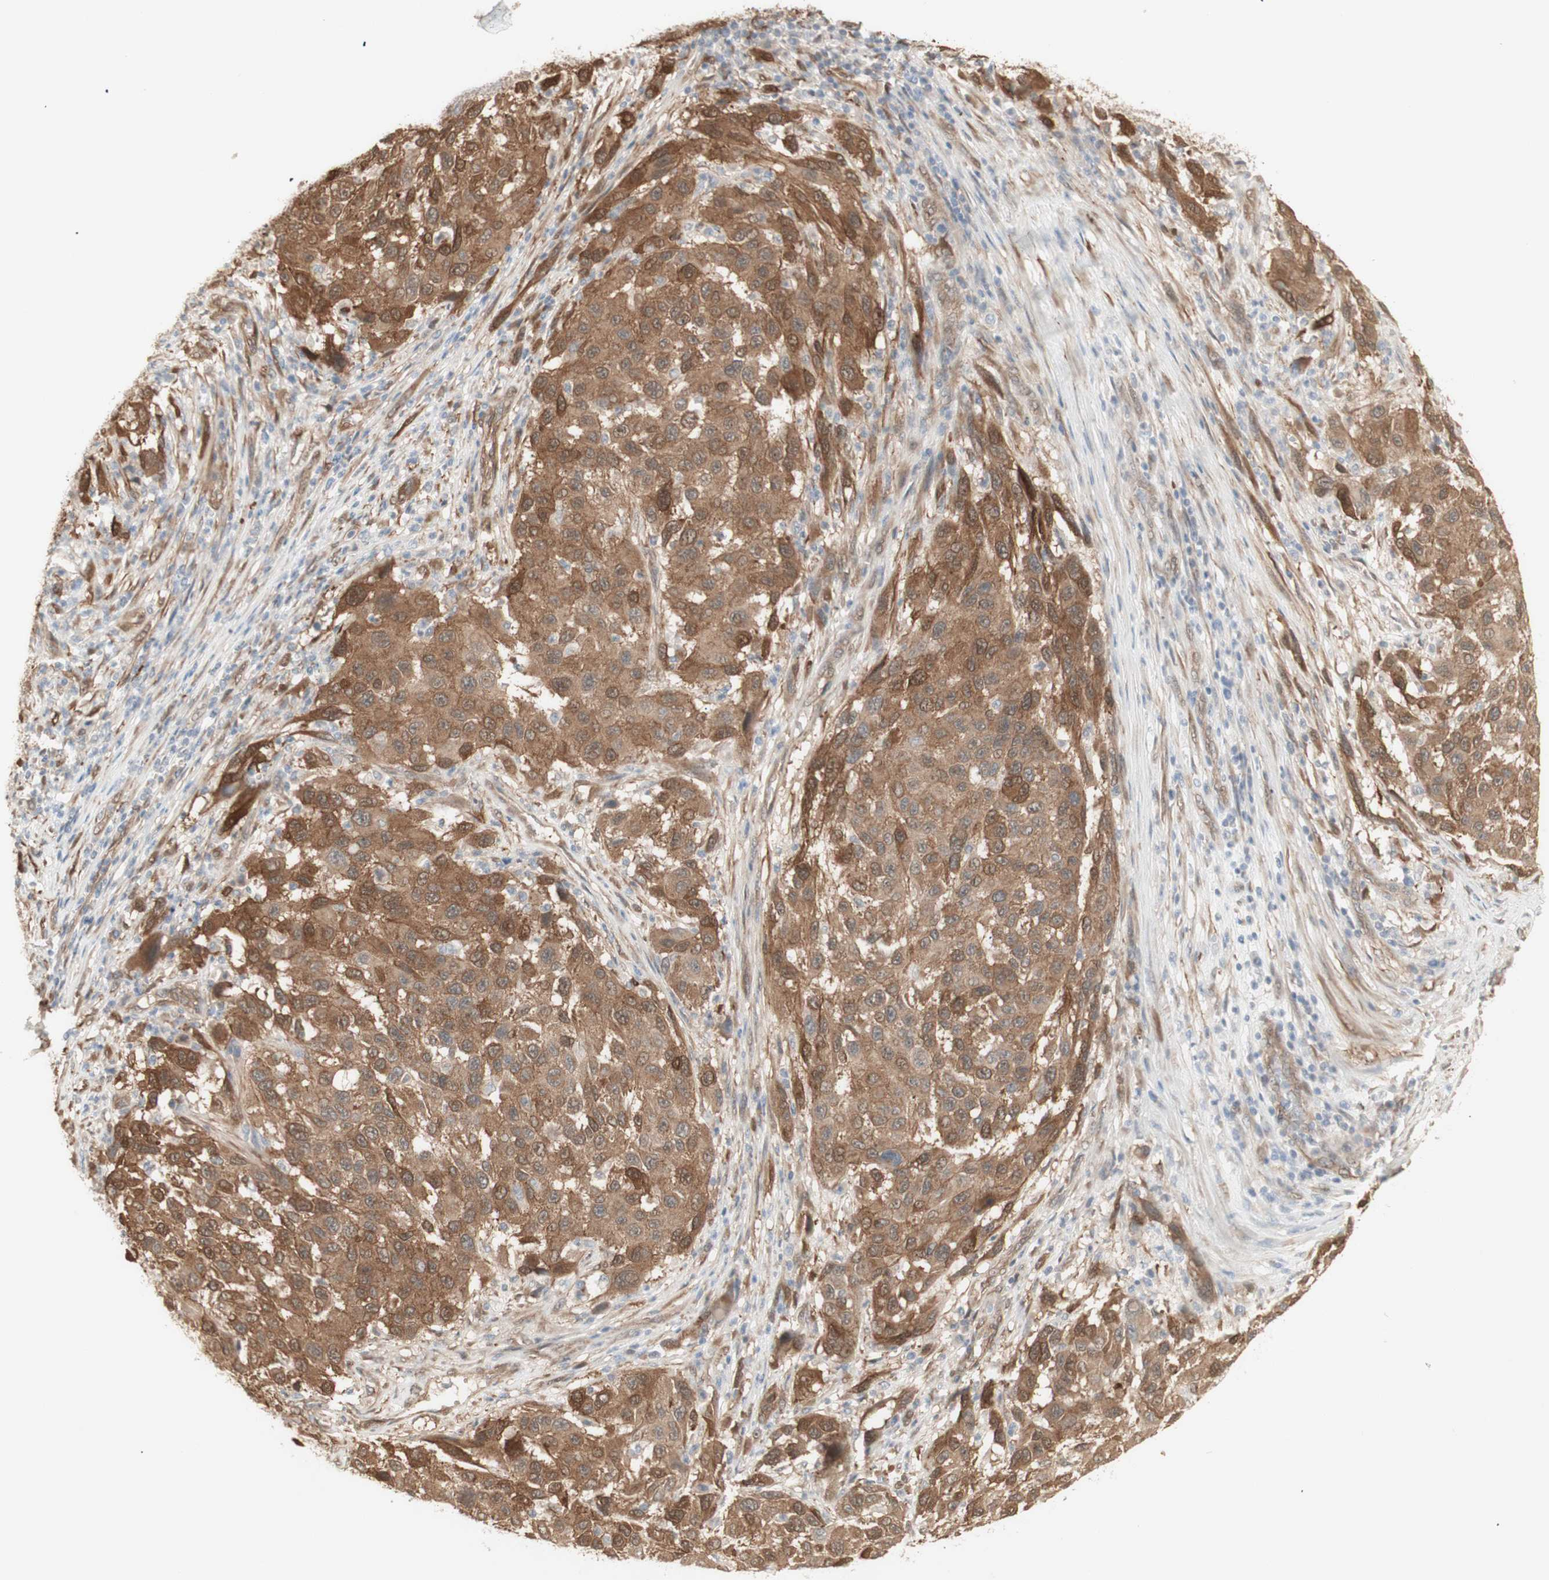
{"staining": {"intensity": "moderate", "quantity": ">75%", "location": "cytoplasmic/membranous"}, "tissue": "melanoma", "cell_type": "Tumor cells", "image_type": "cancer", "snomed": [{"axis": "morphology", "description": "Malignant melanoma, Metastatic site"}, {"axis": "topography", "description": "Lymph node"}], "caption": "Protein staining shows moderate cytoplasmic/membranous staining in about >75% of tumor cells in malignant melanoma (metastatic site).", "gene": "CNN3", "patient": {"sex": "male", "age": 61}}